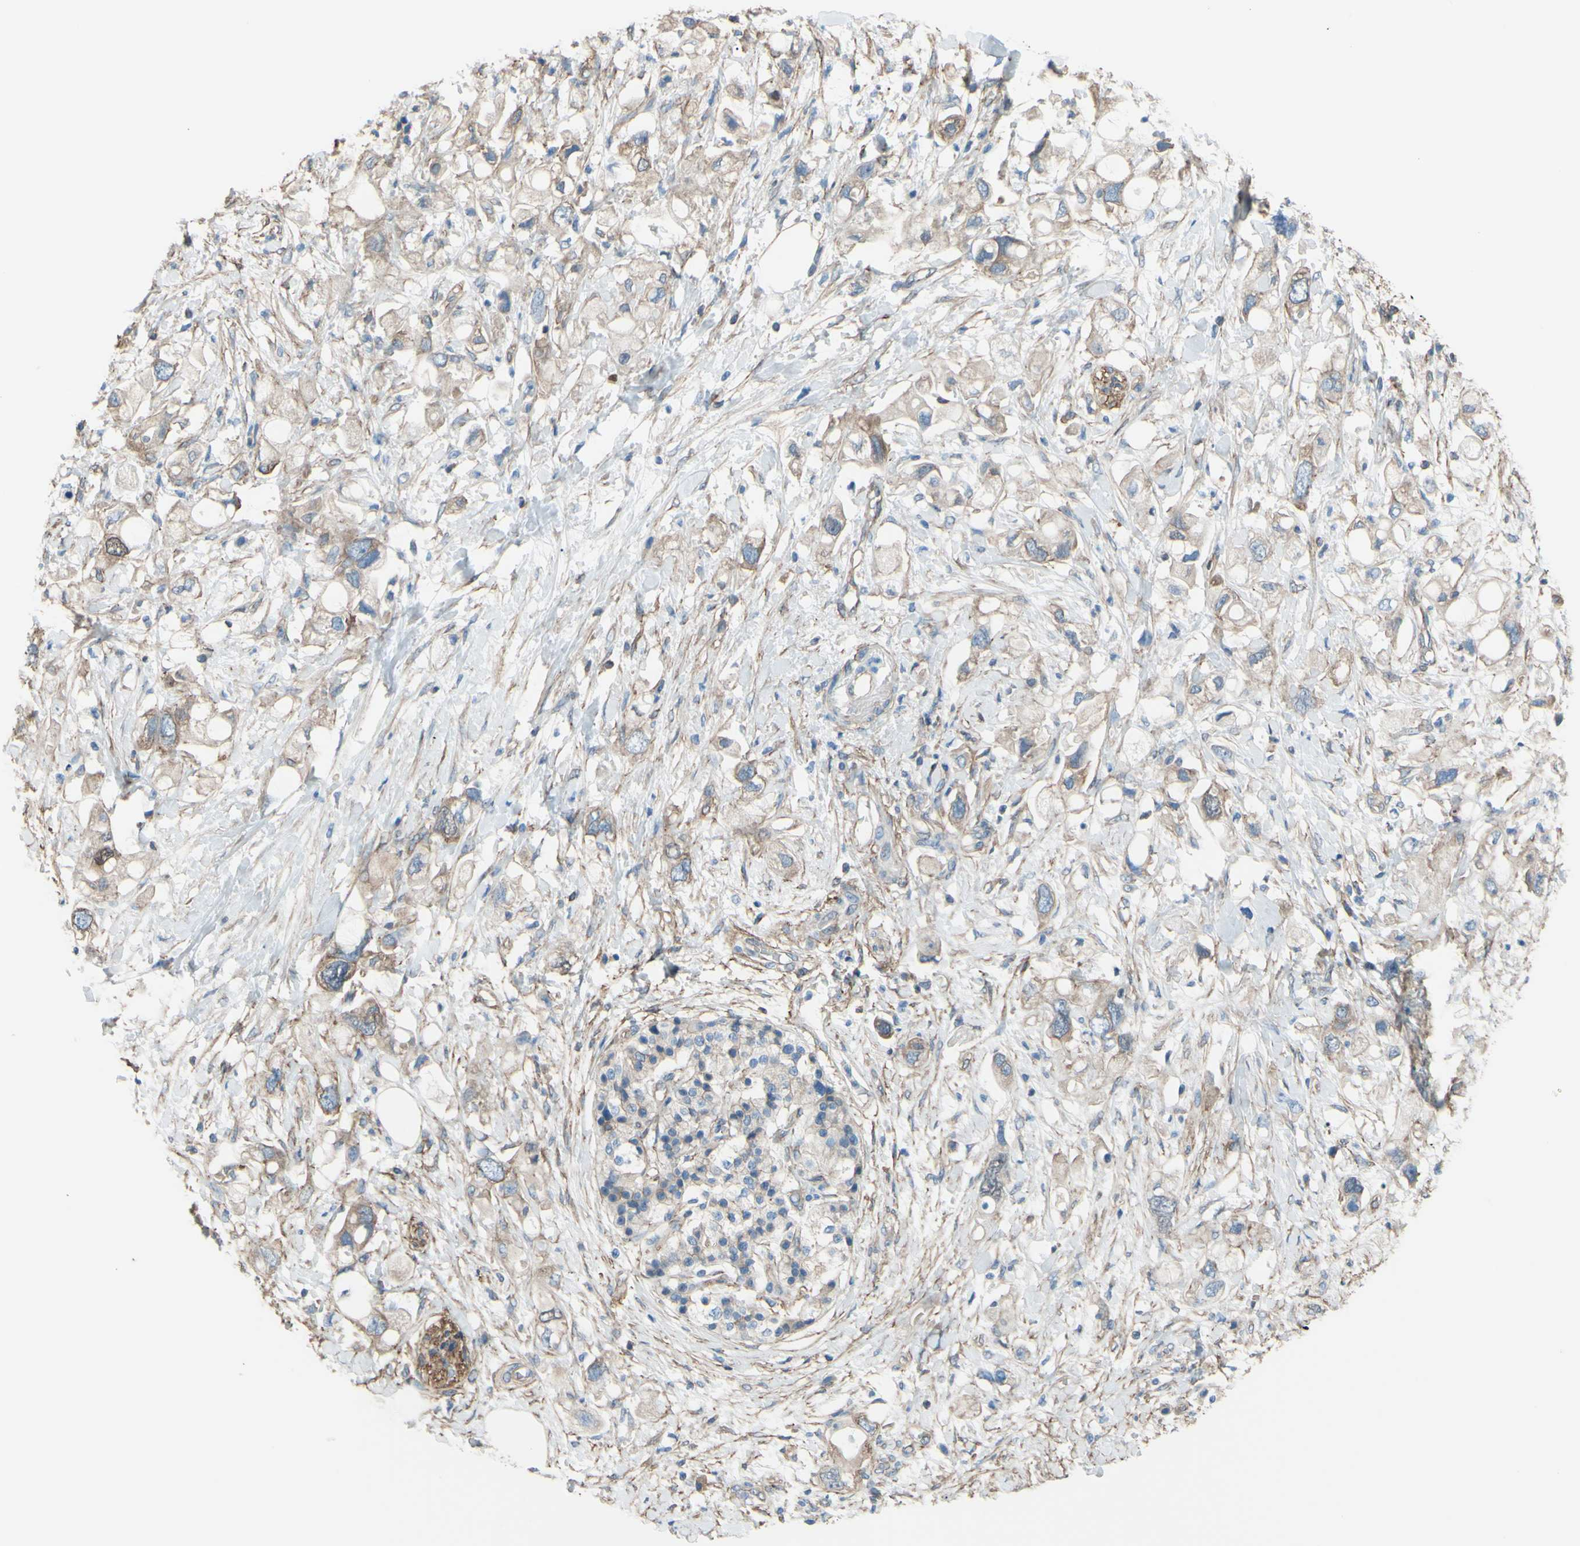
{"staining": {"intensity": "weak", "quantity": ">75%", "location": "cytoplasmic/membranous"}, "tissue": "pancreatic cancer", "cell_type": "Tumor cells", "image_type": "cancer", "snomed": [{"axis": "morphology", "description": "Adenocarcinoma, NOS"}, {"axis": "topography", "description": "Pancreas"}], "caption": "Immunohistochemical staining of human pancreatic cancer (adenocarcinoma) reveals weak cytoplasmic/membranous protein staining in approximately >75% of tumor cells.", "gene": "ADD1", "patient": {"sex": "female", "age": 56}}